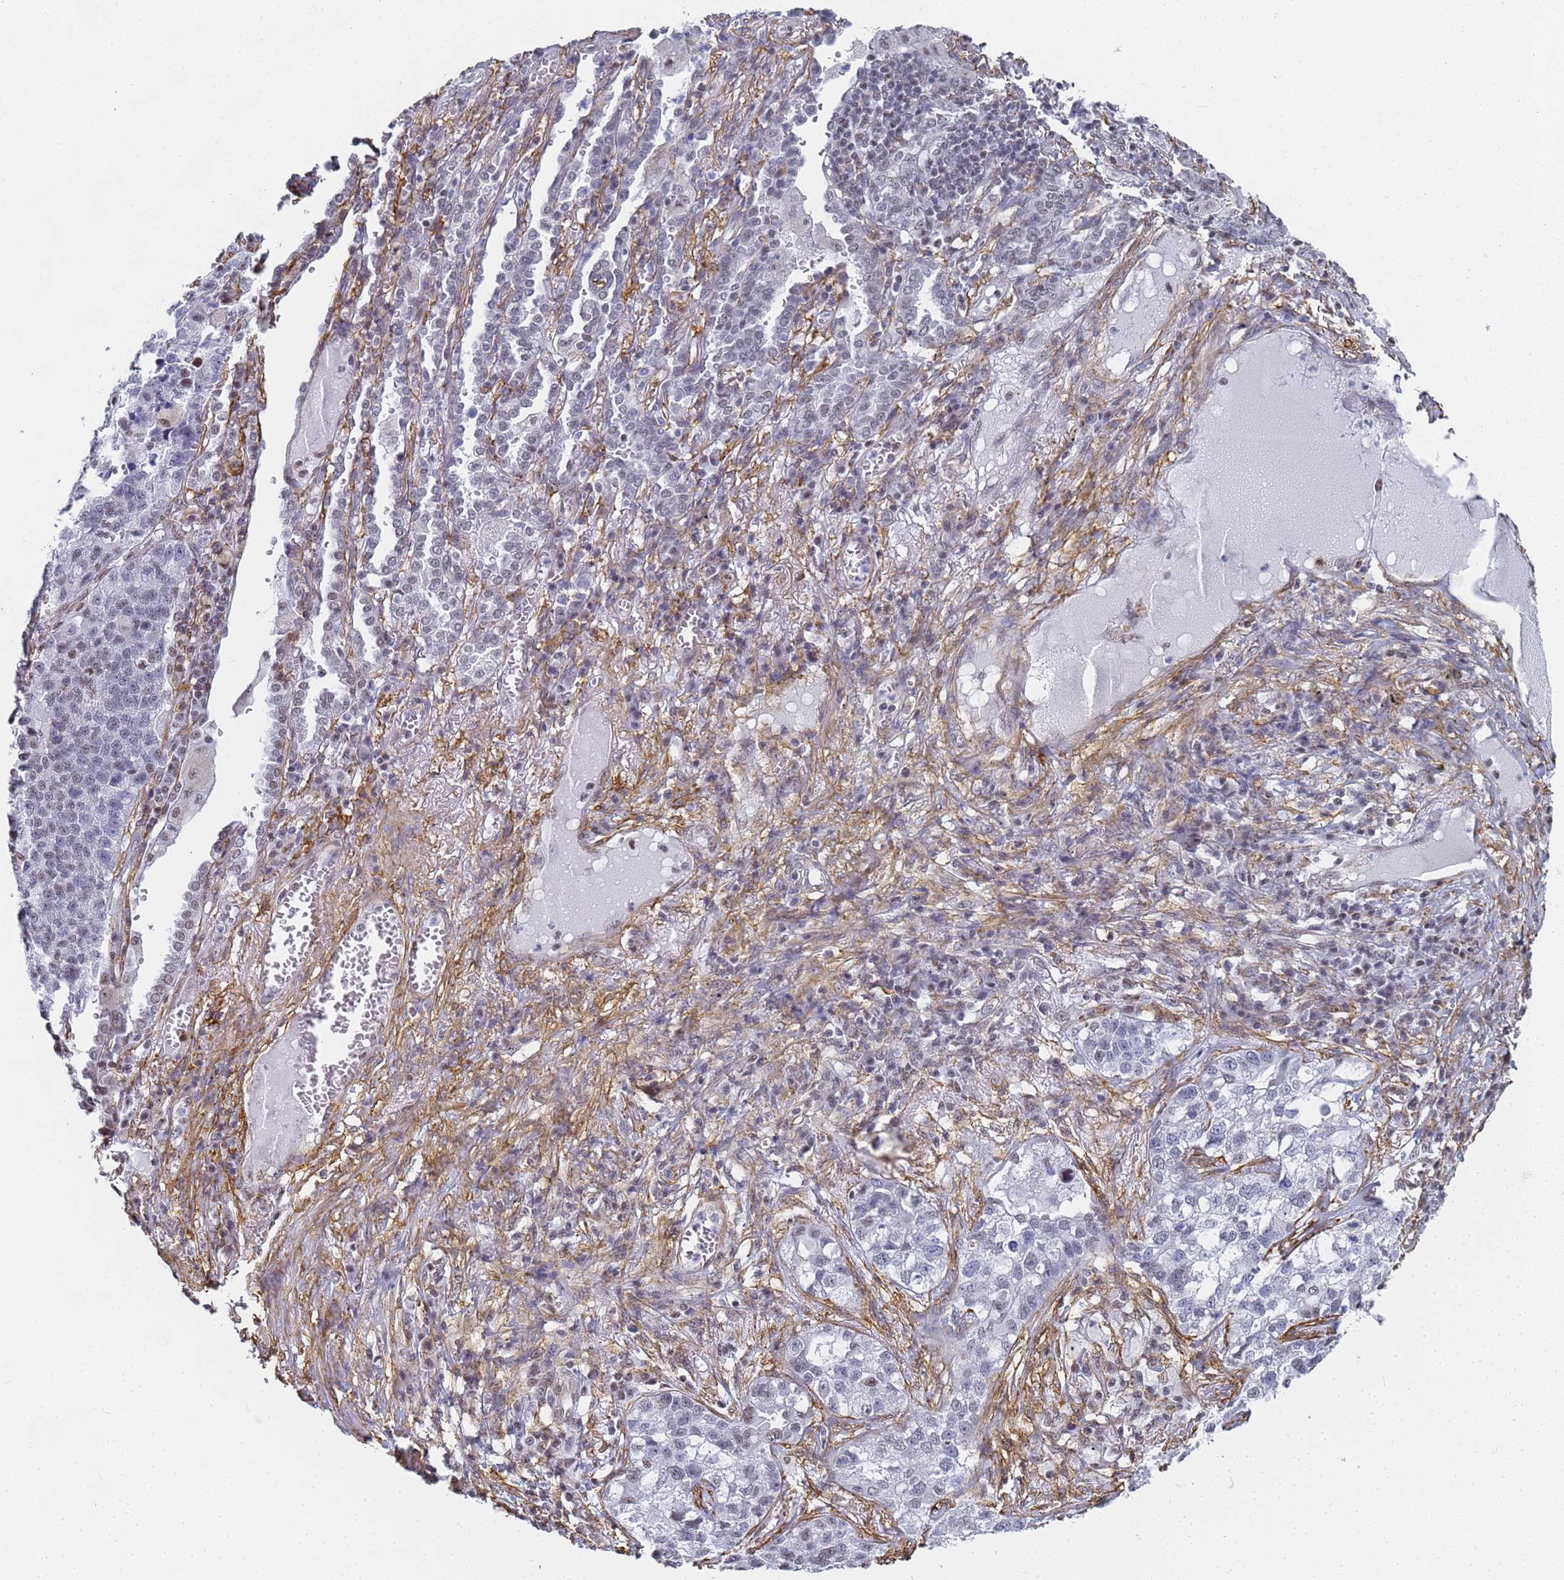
{"staining": {"intensity": "negative", "quantity": "none", "location": "none"}, "tissue": "lung cancer", "cell_type": "Tumor cells", "image_type": "cancer", "snomed": [{"axis": "morphology", "description": "Adenocarcinoma, NOS"}, {"axis": "topography", "description": "Lung"}], "caption": "A micrograph of human lung cancer (adenocarcinoma) is negative for staining in tumor cells.", "gene": "PRRT4", "patient": {"sex": "male", "age": 49}}